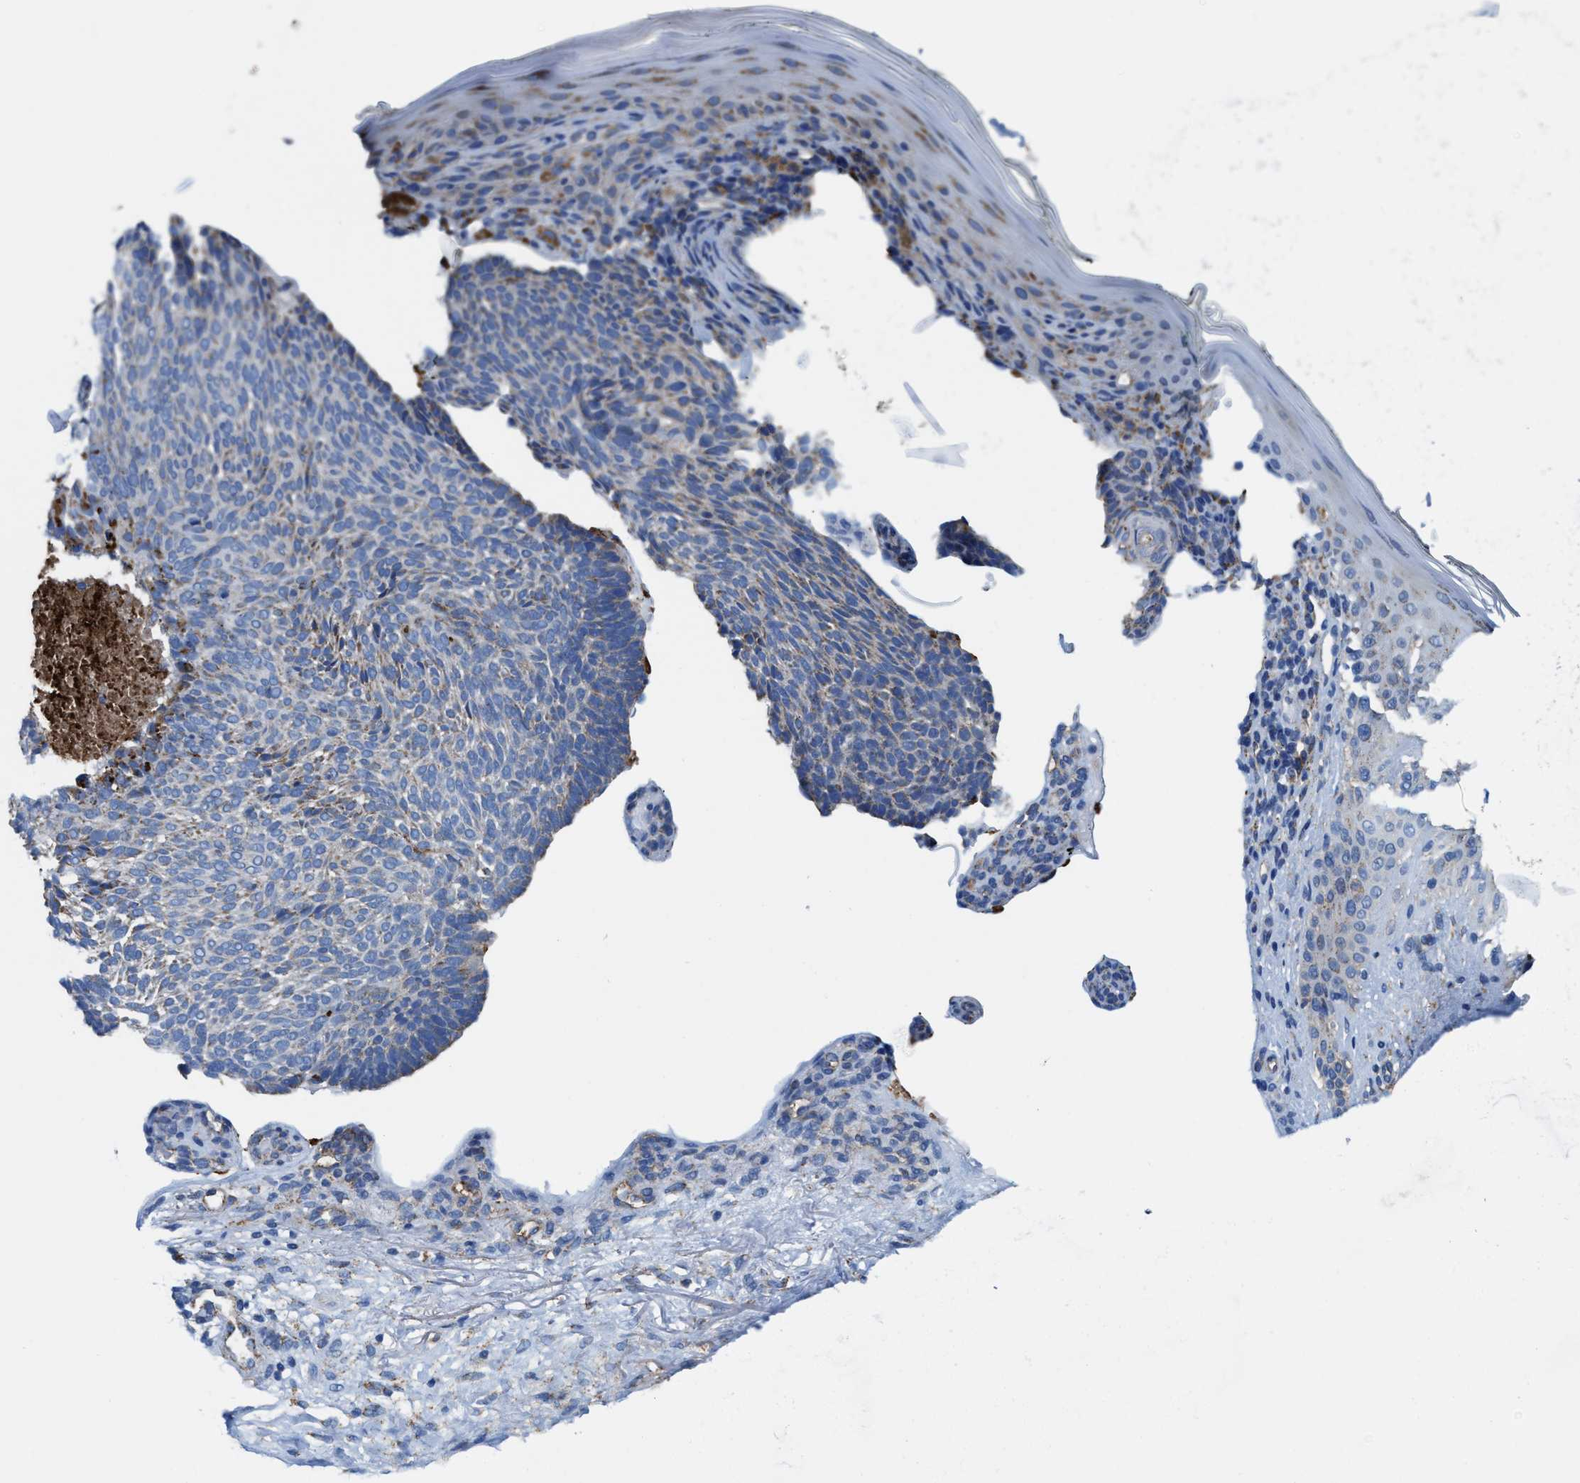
{"staining": {"intensity": "weak", "quantity": "<25%", "location": "cytoplasmic/membranous"}, "tissue": "skin cancer", "cell_type": "Tumor cells", "image_type": "cancer", "snomed": [{"axis": "morphology", "description": "Basal cell carcinoma"}, {"axis": "topography", "description": "Skin"}], "caption": "The micrograph demonstrates no staining of tumor cells in skin basal cell carcinoma.", "gene": "ALDH1B1", "patient": {"sex": "male", "age": 61}}